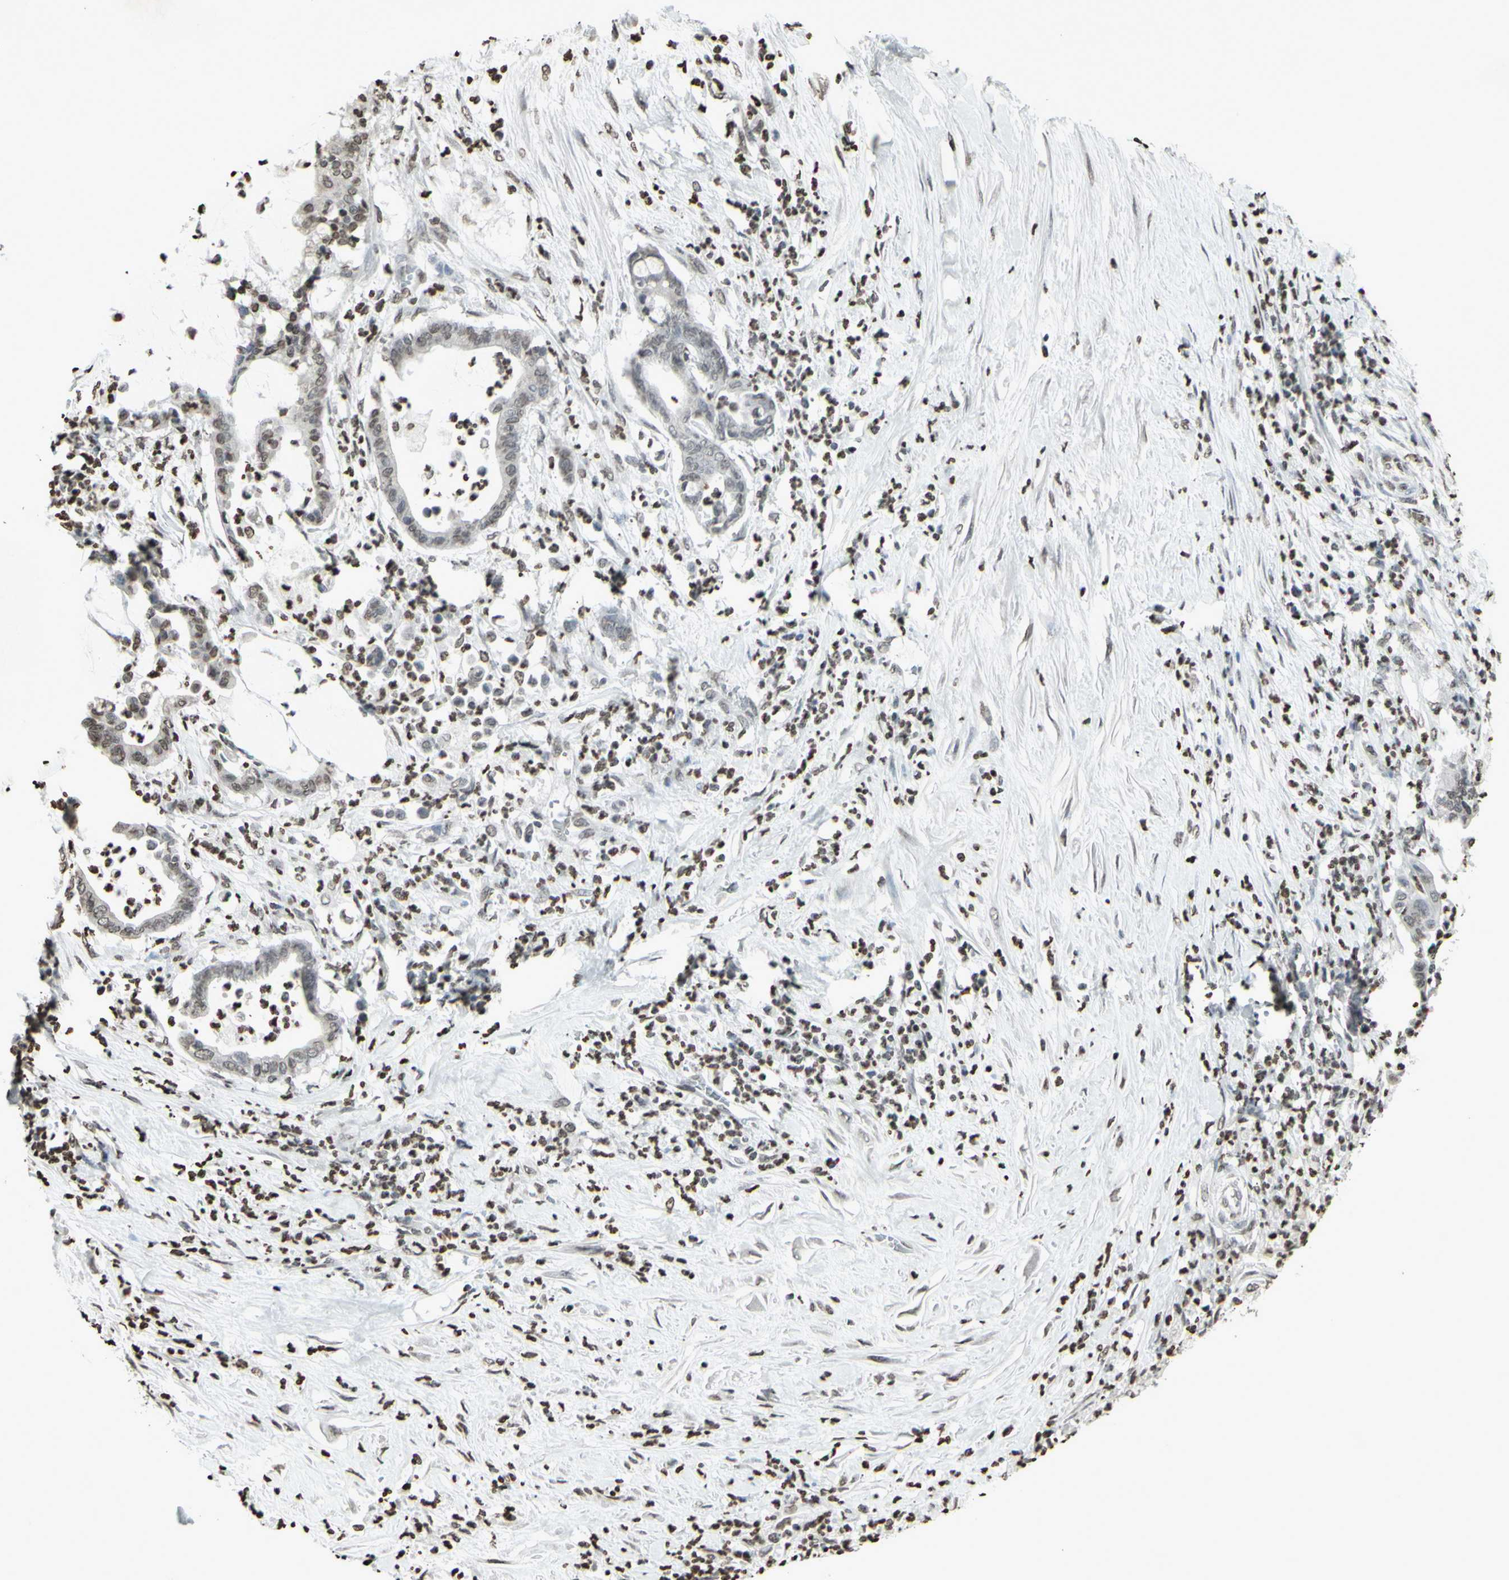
{"staining": {"intensity": "weak", "quantity": "25%-75%", "location": "cytoplasmic/membranous,nuclear"}, "tissue": "pancreatic cancer", "cell_type": "Tumor cells", "image_type": "cancer", "snomed": [{"axis": "morphology", "description": "Adenocarcinoma, NOS"}, {"axis": "topography", "description": "Pancreas"}], "caption": "High-power microscopy captured an immunohistochemistry histopathology image of pancreatic adenocarcinoma, revealing weak cytoplasmic/membranous and nuclear positivity in about 25%-75% of tumor cells.", "gene": "CD79B", "patient": {"sex": "male", "age": 41}}